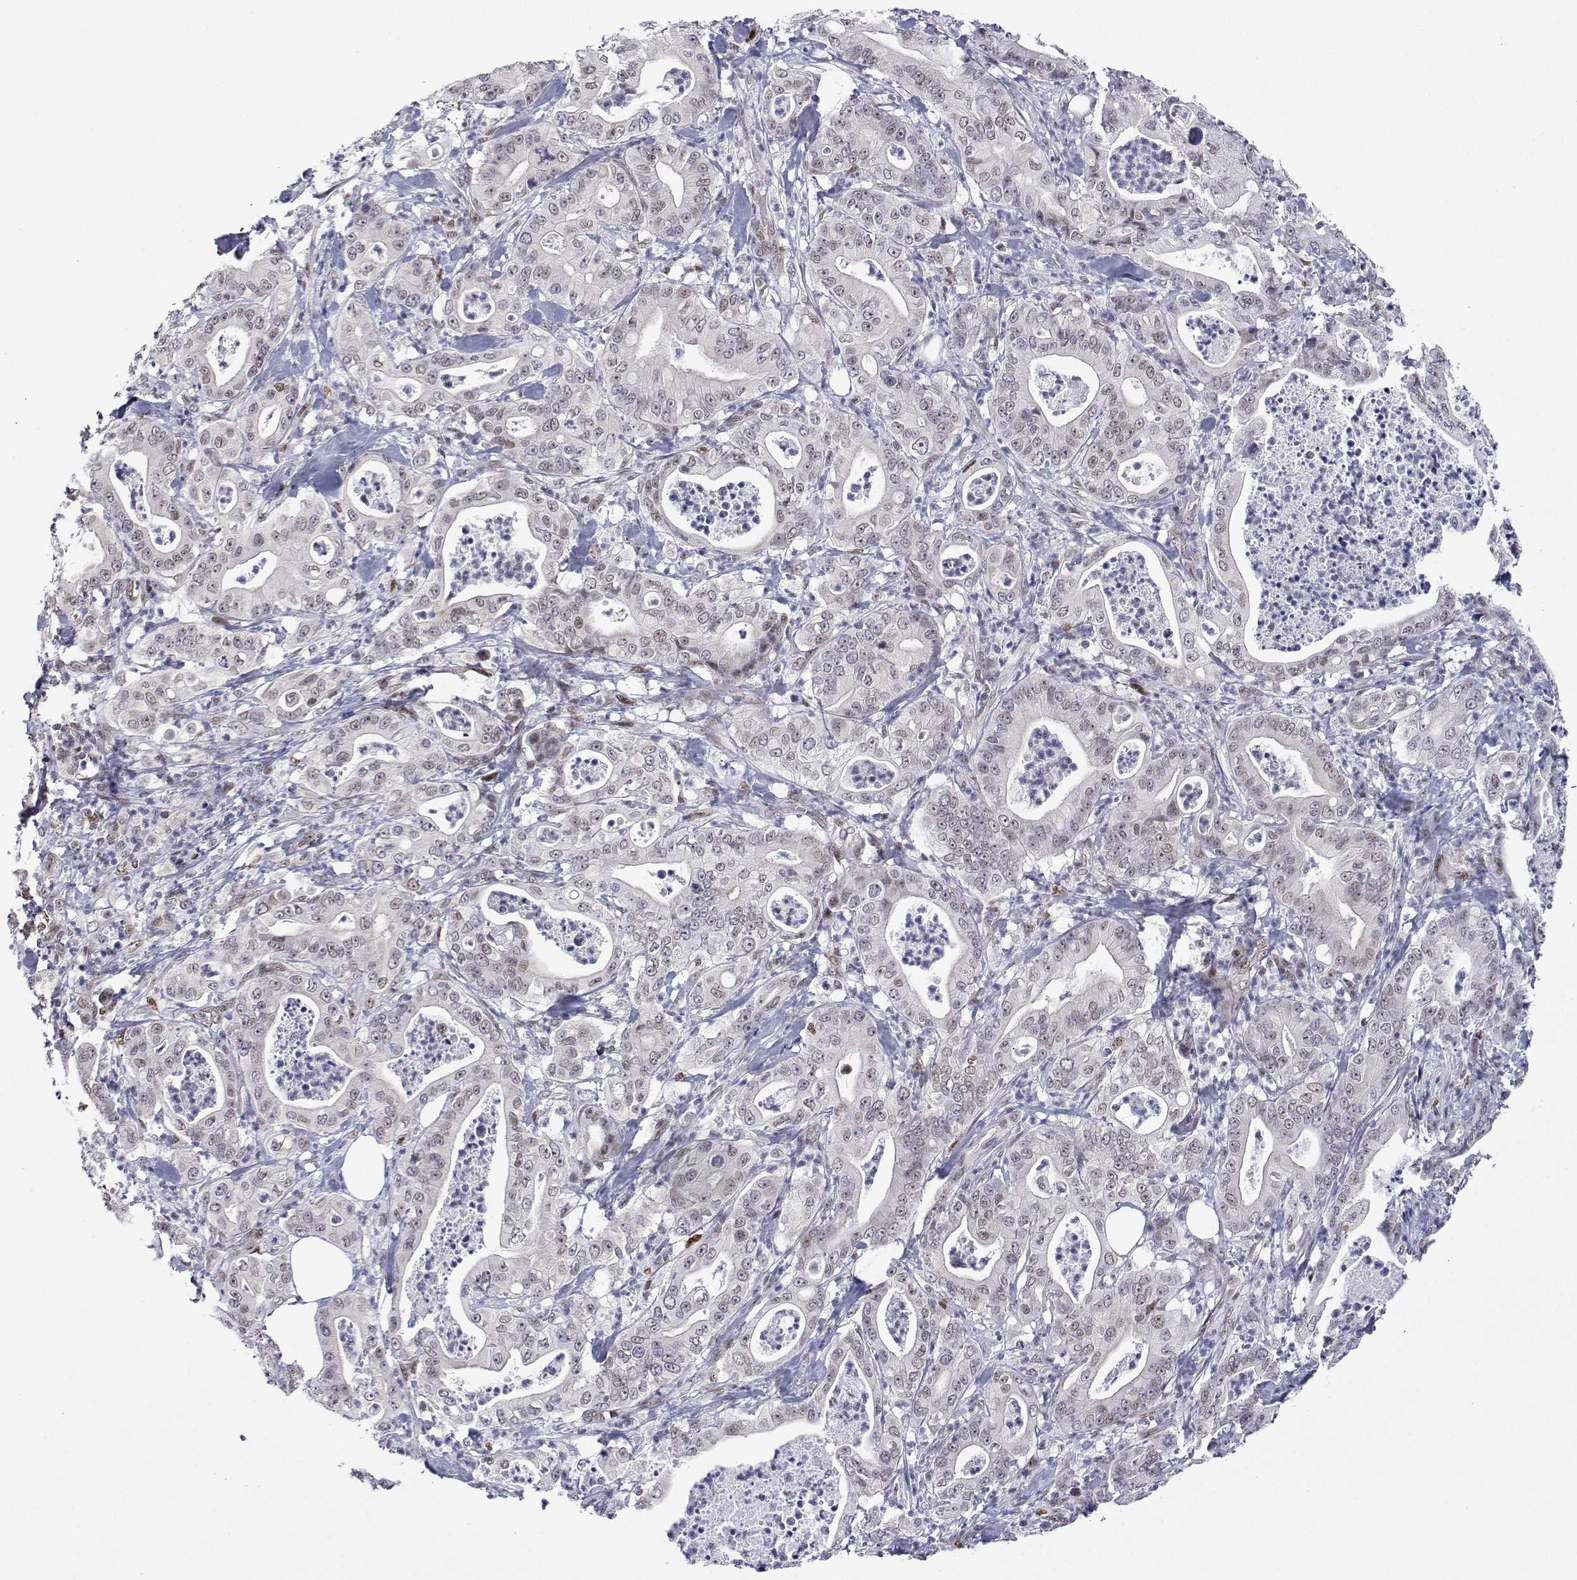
{"staining": {"intensity": "weak", "quantity": "<25%", "location": "nuclear"}, "tissue": "pancreatic cancer", "cell_type": "Tumor cells", "image_type": "cancer", "snomed": [{"axis": "morphology", "description": "Adenocarcinoma, NOS"}, {"axis": "topography", "description": "Pancreas"}], "caption": "The photomicrograph reveals no significant expression in tumor cells of pancreatic adenocarcinoma.", "gene": "XPC", "patient": {"sex": "male", "age": 71}}